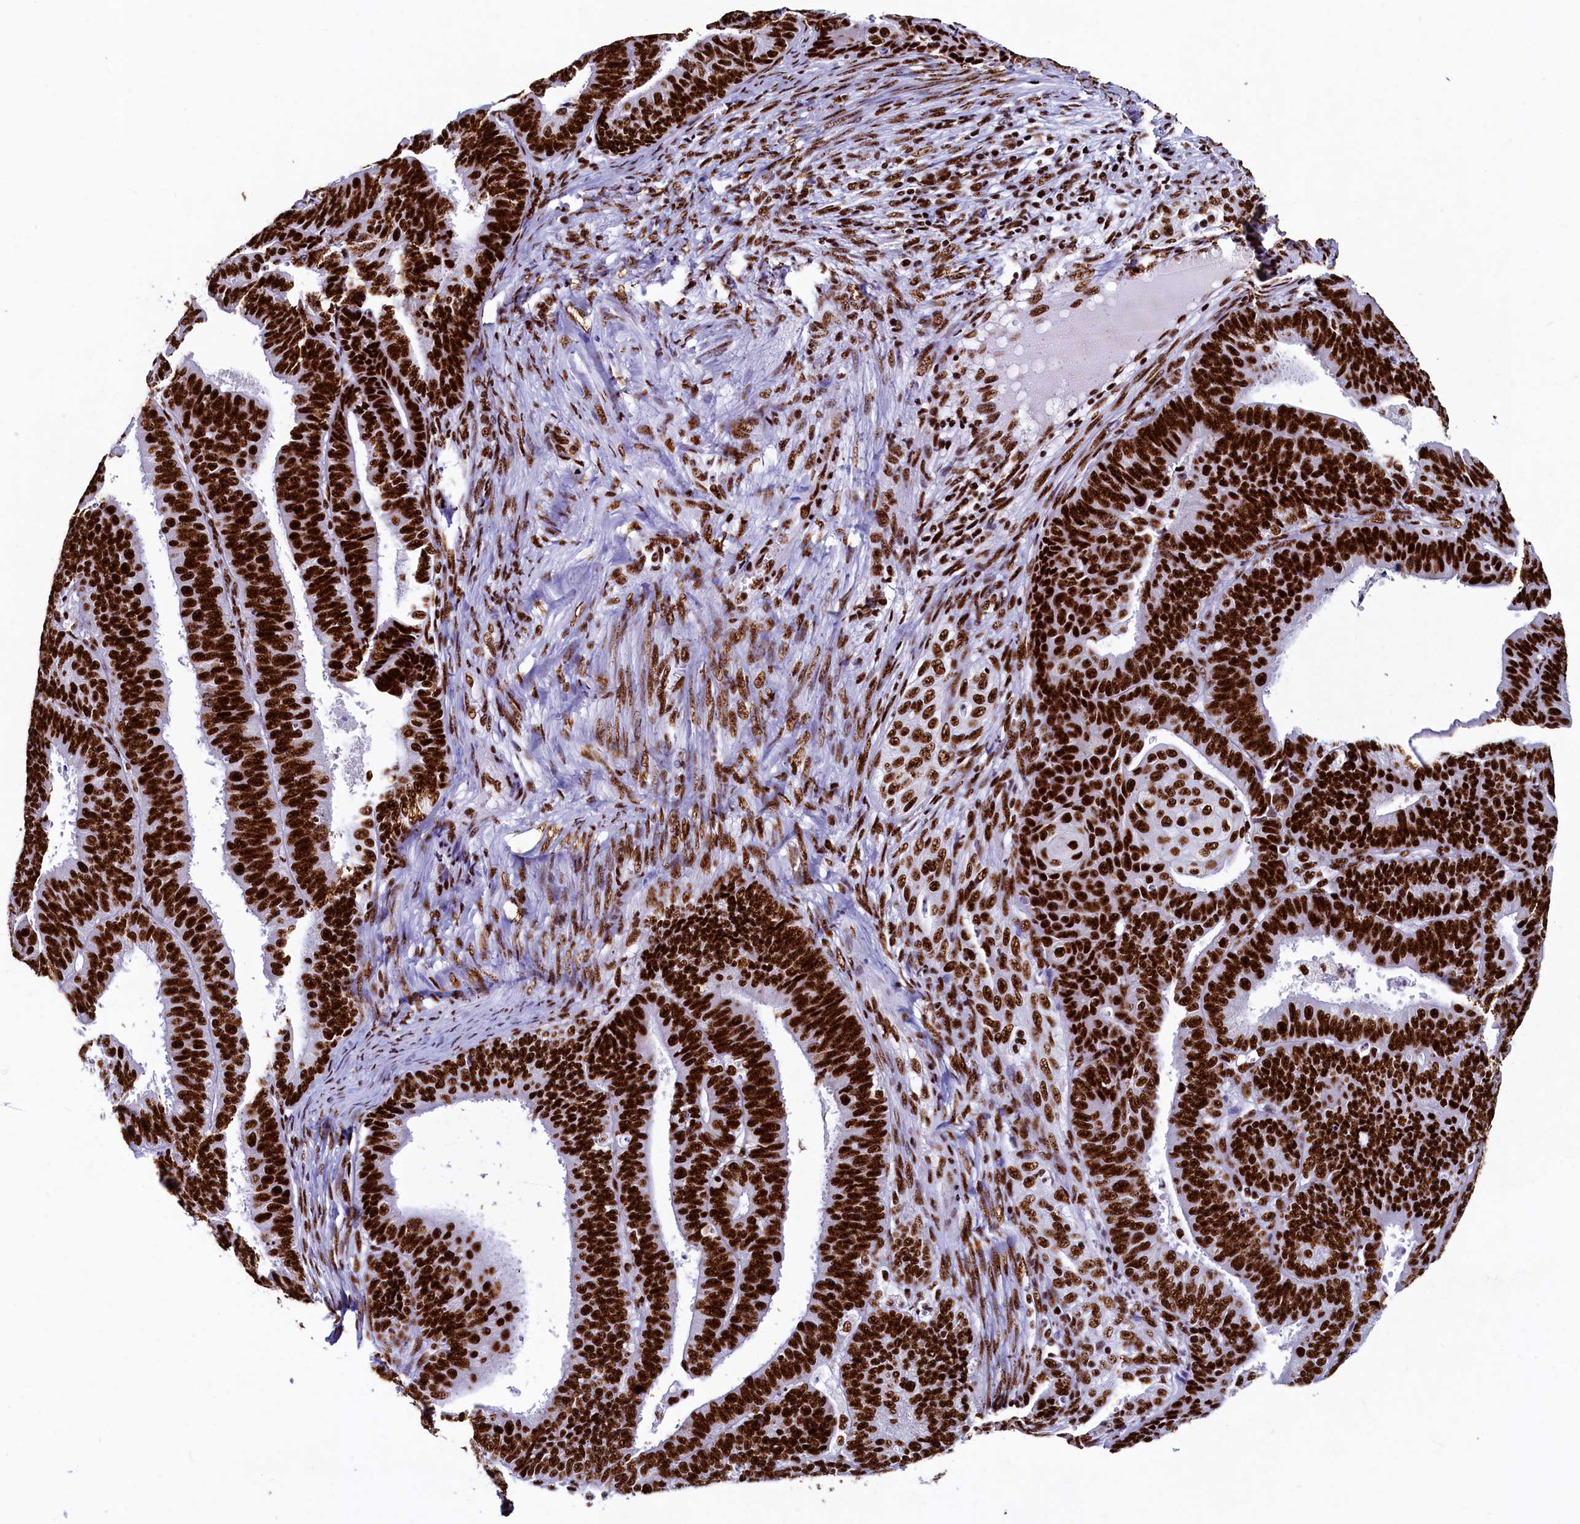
{"staining": {"intensity": "strong", "quantity": ">75%", "location": "nuclear"}, "tissue": "endometrial cancer", "cell_type": "Tumor cells", "image_type": "cancer", "snomed": [{"axis": "morphology", "description": "Adenocarcinoma, NOS"}, {"axis": "topography", "description": "Endometrium"}], "caption": "The immunohistochemical stain highlights strong nuclear expression in tumor cells of endometrial cancer (adenocarcinoma) tissue. The staining is performed using DAB brown chromogen to label protein expression. The nuclei are counter-stained blue using hematoxylin.", "gene": "SRRM2", "patient": {"sex": "female", "age": 73}}